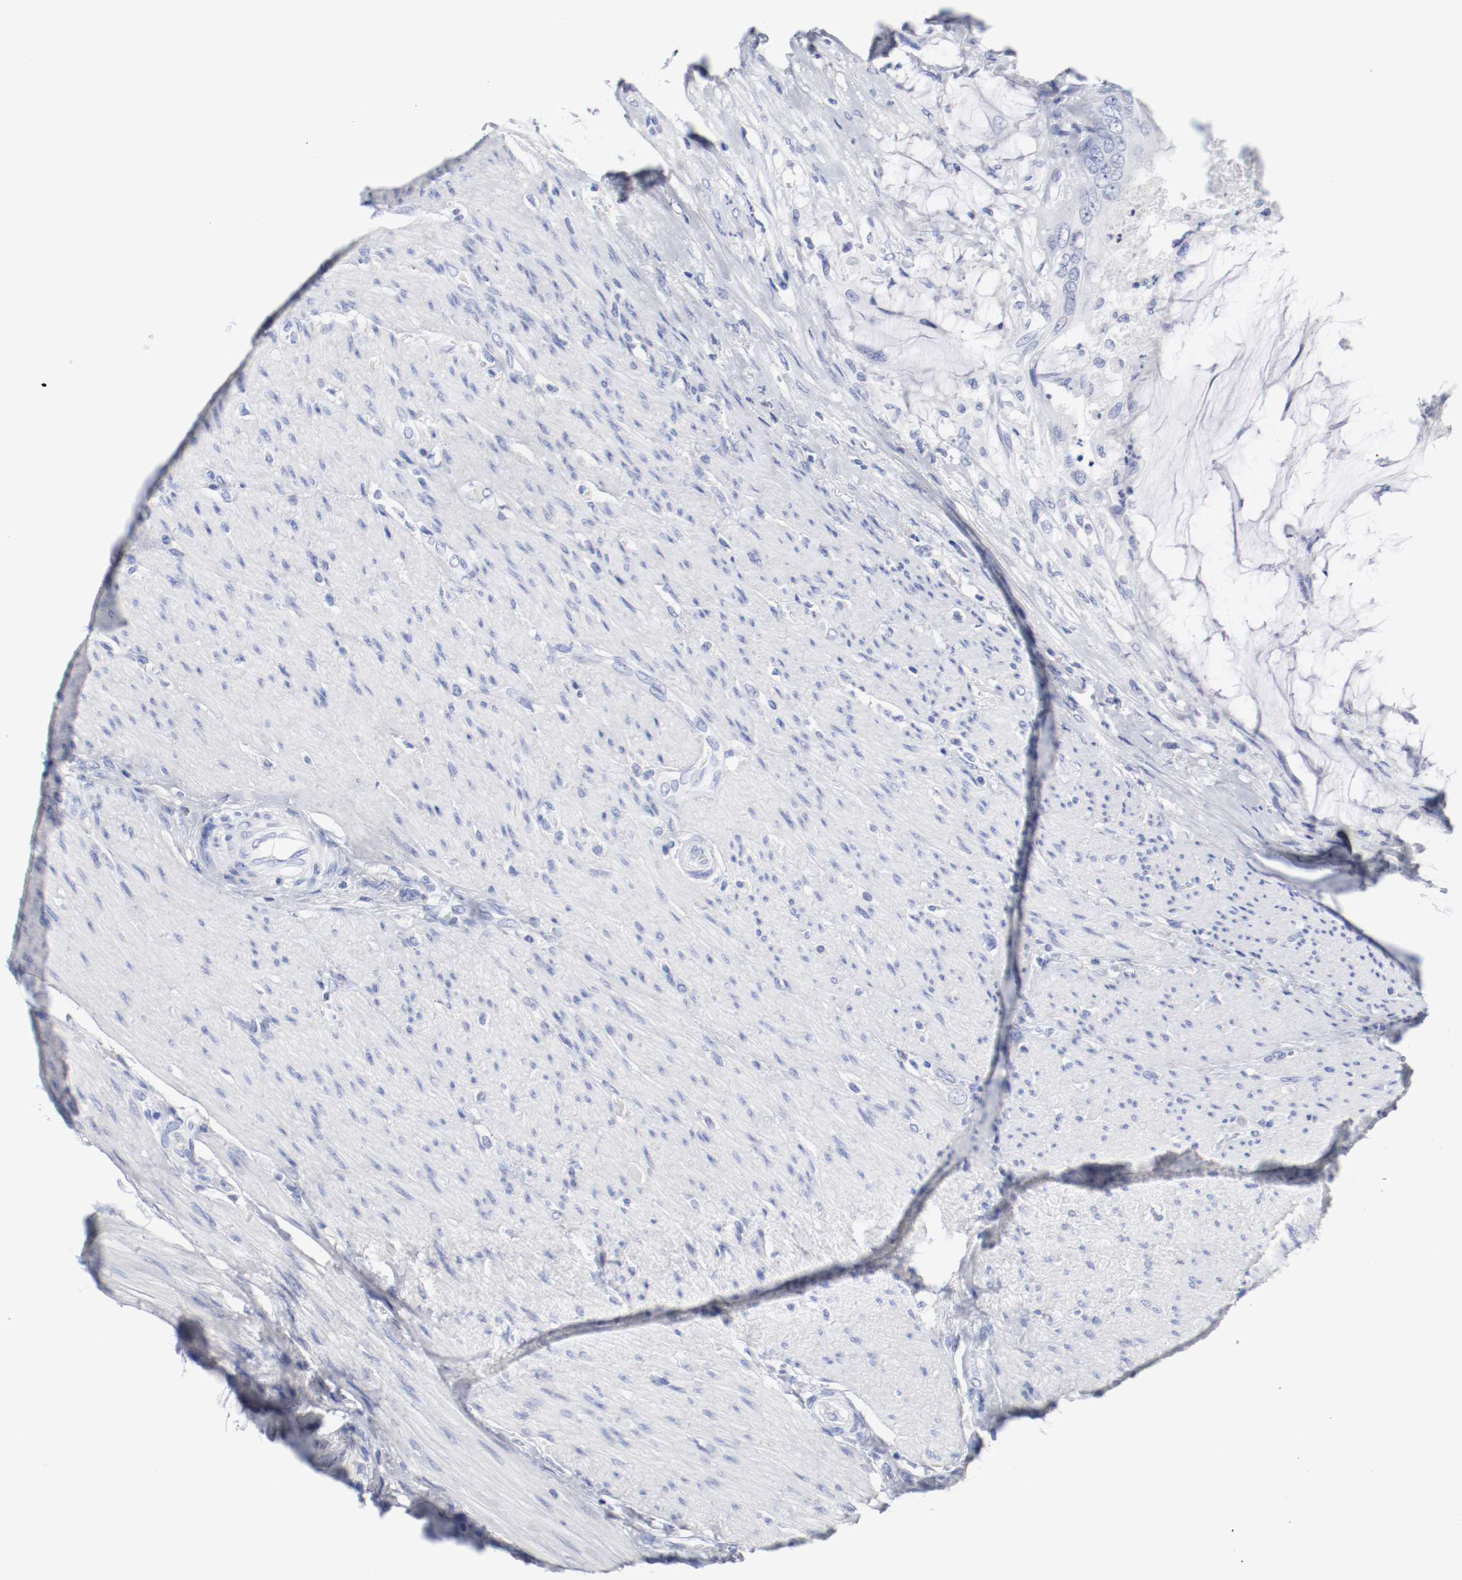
{"staining": {"intensity": "negative", "quantity": "none", "location": "none"}, "tissue": "colorectal cancer", "cell_type": "Tumor cells", "image_type": "cancer", "snomed": [{"axis": "morphology", "description": "Adenocarcinoma, NOS"}, {"axis": "topography", "description": "Rectum"}], "caption": "IHC micrograph of human colorectal cancer (adenocarcinoma) stained for a protein (brown), which reveals no positivity in tumor cells. (DAB (3,3'-diaminobenzidine) IHC, high magnification).", "gene": "GAD1", "patient": {"sex": "female", "age": 77}}